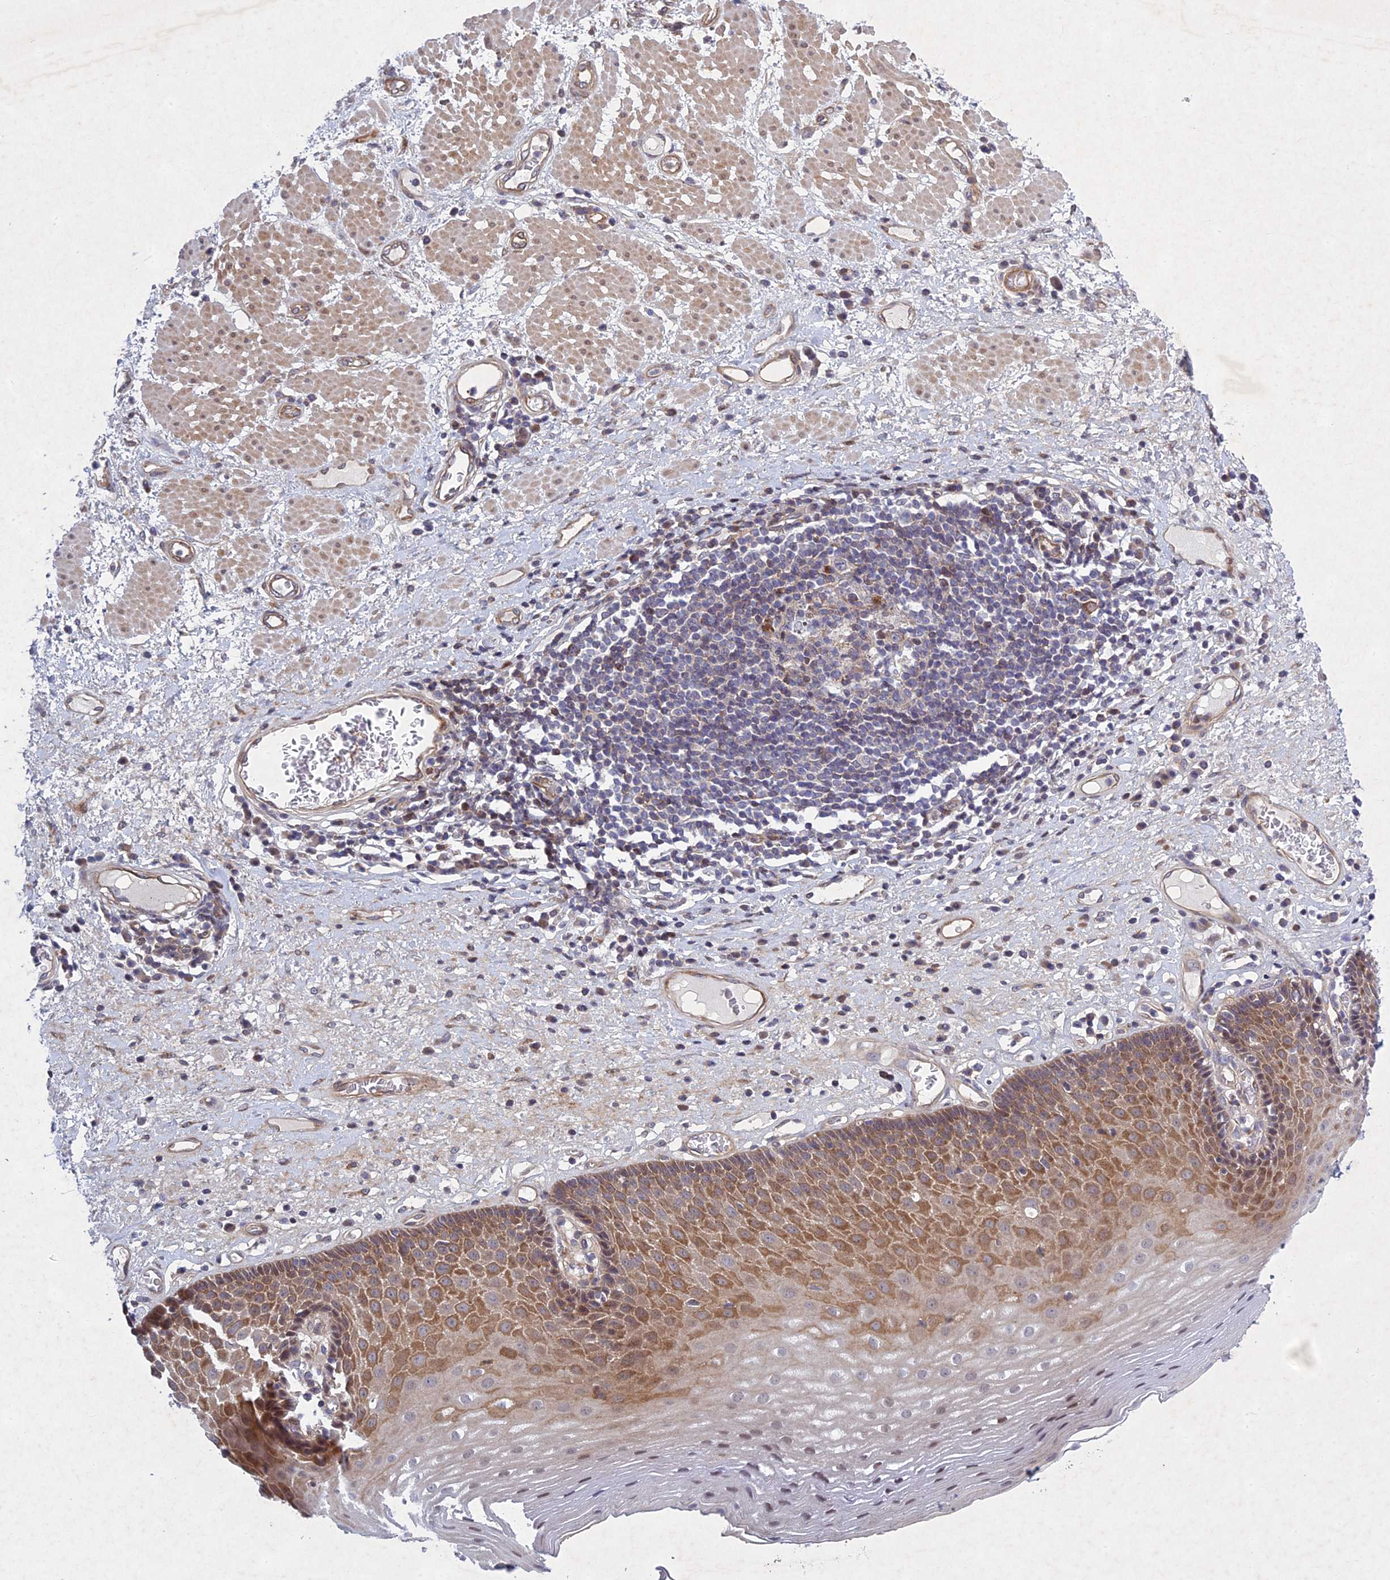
{"staining": {"intensity": "moderate", "quantity": "25%-75%", "location": "cytoplasmic/membranous"}, "tissue": "esophagus", "cell_type": "Squamous epithelial cells", "image_type": "normal", "snomed": [{"axis": "morphology", "description": "Normal tissue, NOS"}, {"axis": "morphology", "description": "Adenocarcinoma, NOS"}, {"axis": "topography", "description": "Esophagus"}], "caption": "Normal esophagus was stained to show a protein in brown. There is medium levels of moderate cytoplasmic/membranous staining in approximately 25%-75% of squamous epithelial cells. (brown staining indicates protein expression, while blue staining denotes nuclei).", "gene": "PTHLH", "patient": {"sex": "male", "age": 62}}